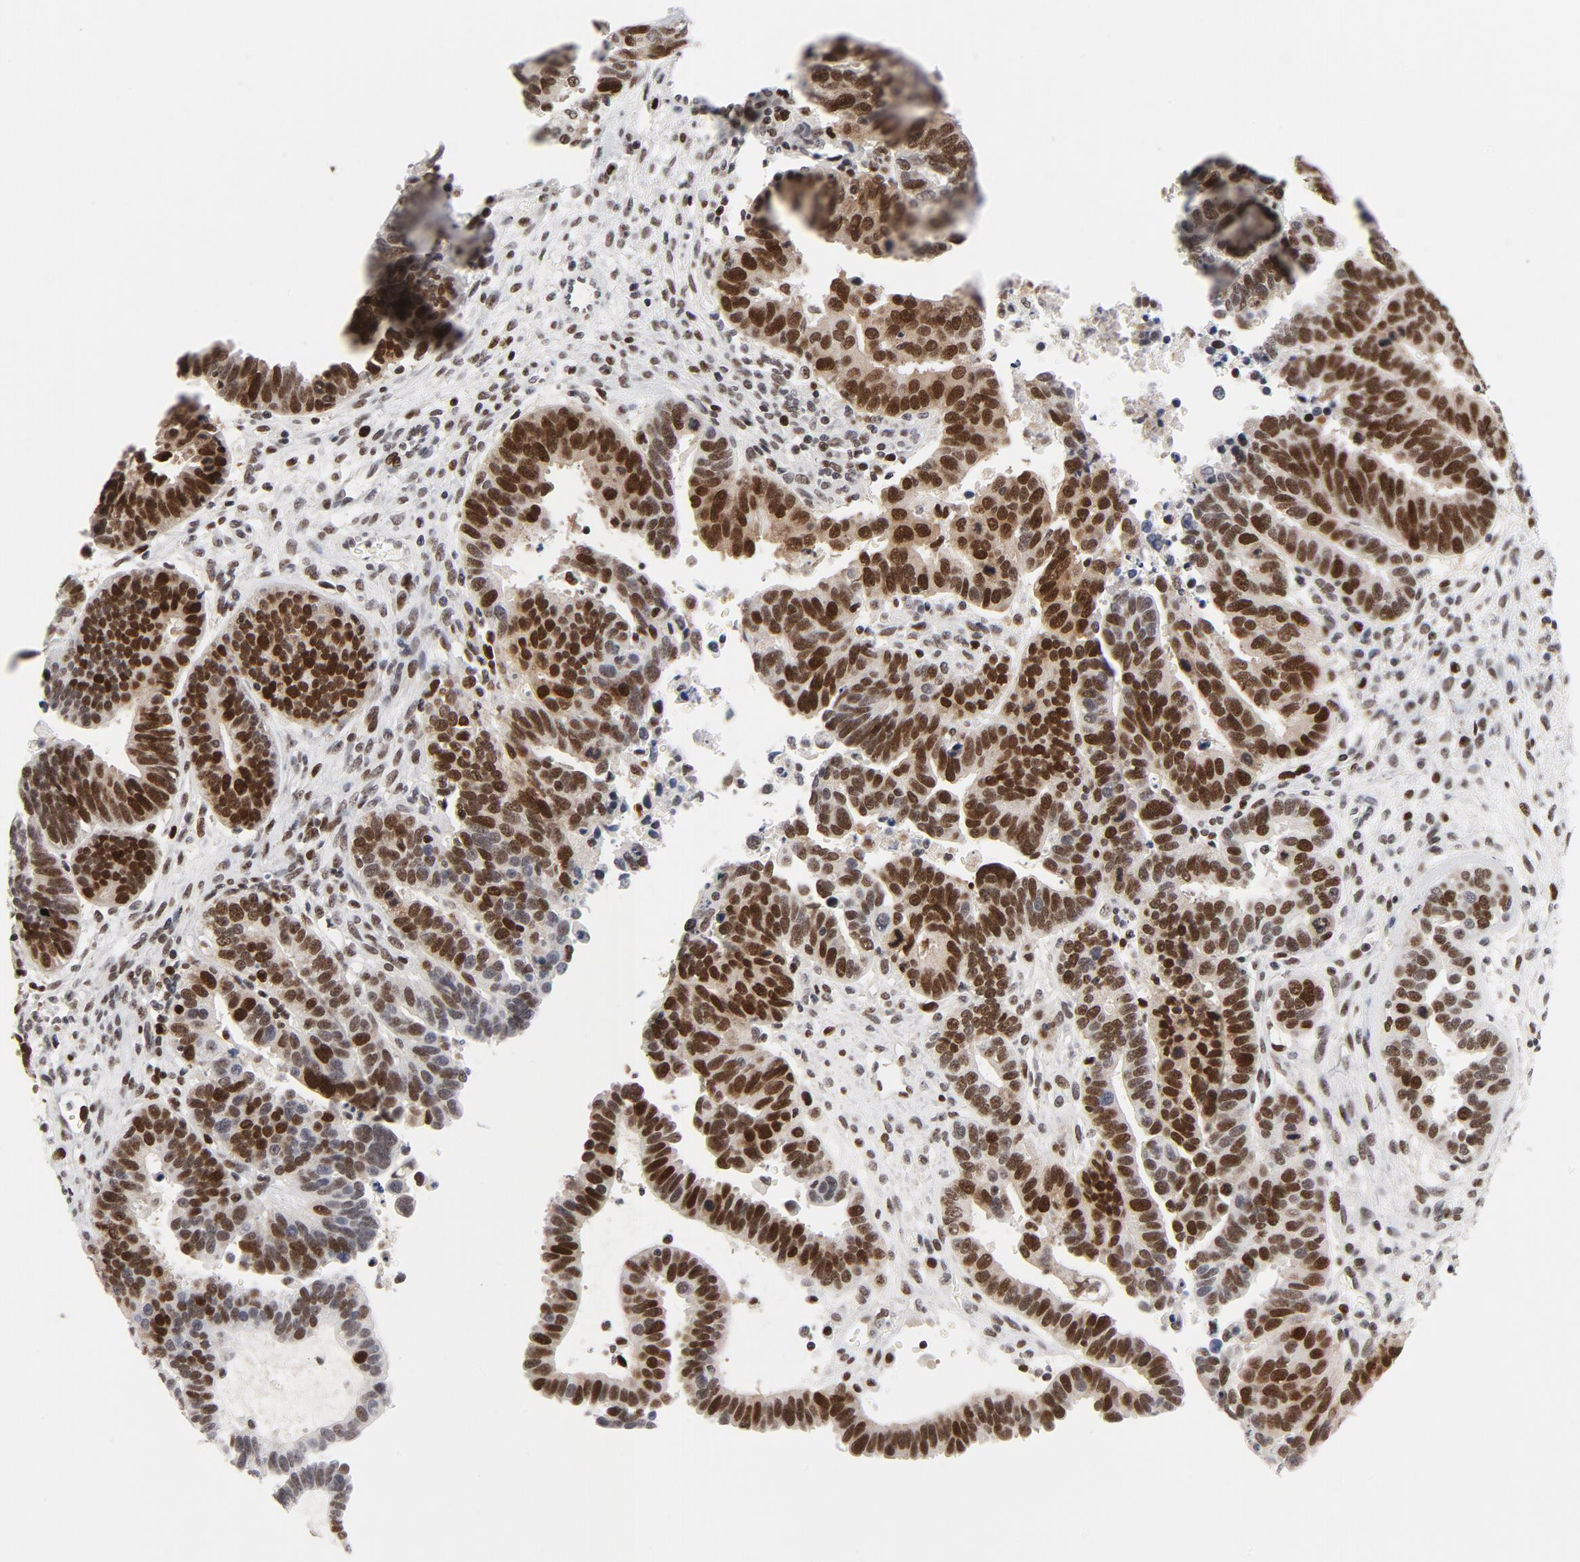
{"staining": {"intensity": "strong", "quantity": ">75%", "location": "nuclear"}, "tissue": "ovarian cancer", "cell_type": "Tumor cells", "image_type": "cancer", "snomed": [{"axis": "morphology", "description": "Carcinoma, endometroid"}, {"axis": "morphology", "description": "Cystadenocarcinoma, serous, NOS"}, {"axis": "topography", "description": "Ovary"}], "caption": "Immunohistochemical staining of human serous cystadenocarcinoma (ovarian) displays high levels of strong nuclear protein expression in about >75% of tumor cells.", "gene": "RFC4", "patient": {"sex": "female", "age": 45}}